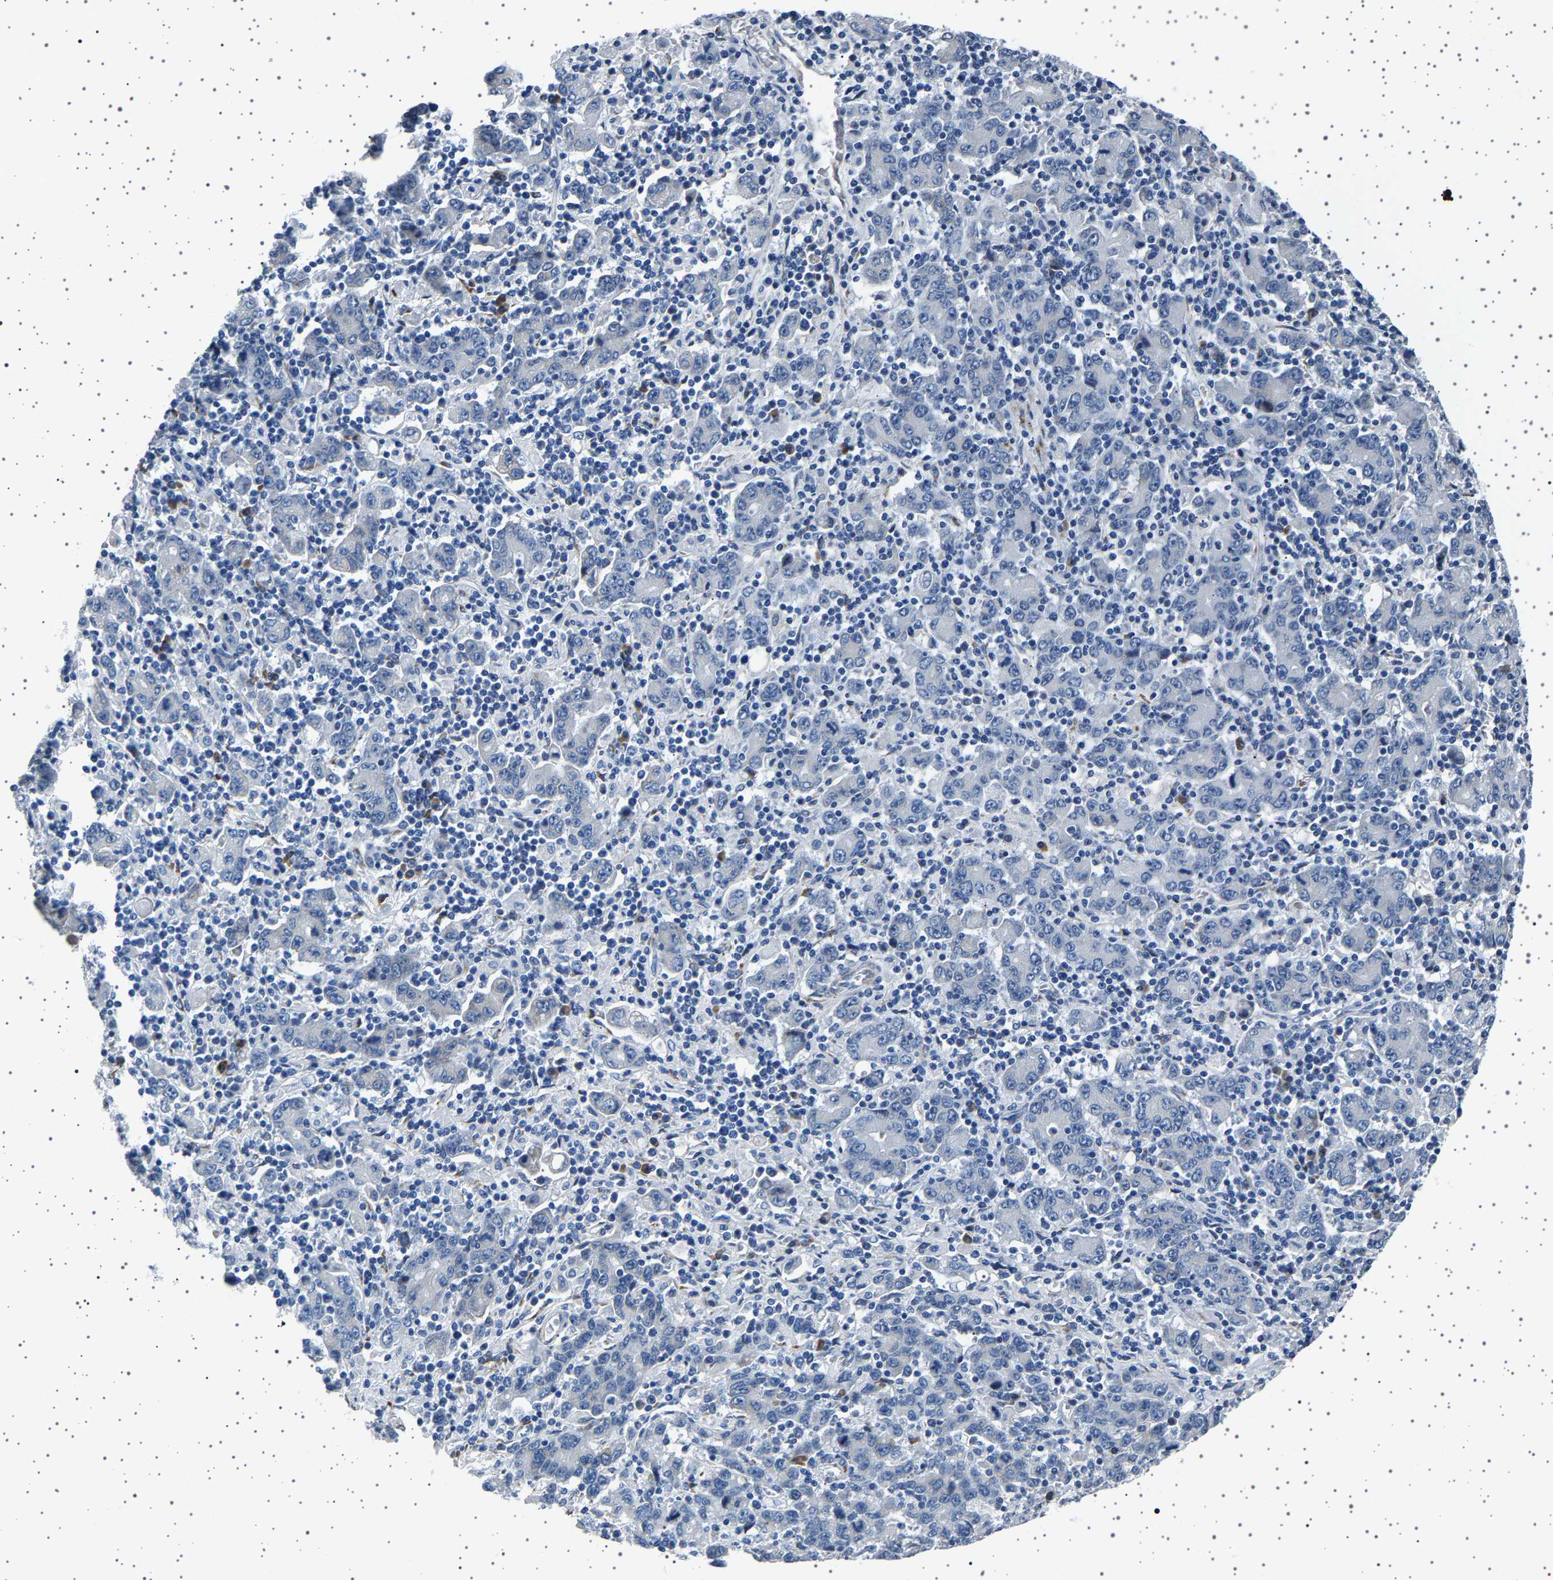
{"staining": {"intensity": "negative", "quantity": "none", "location": "none"}, "tissue": "stomach cancer", "cell_type": "Tumor cells", "image_type": "cancer", "snomed": [{"axis": "morphology", "description": "Adenocarcinoma, NOS"}, {"axis": "topography", "description": "Stomach, upper"}], "caption": "Tumor cells show no significant staining in adenocarcinoma (stomach). Nuclei are stained in blue.", "gene": "FTCD", "patient": {"sex": "male", "age": 69}}